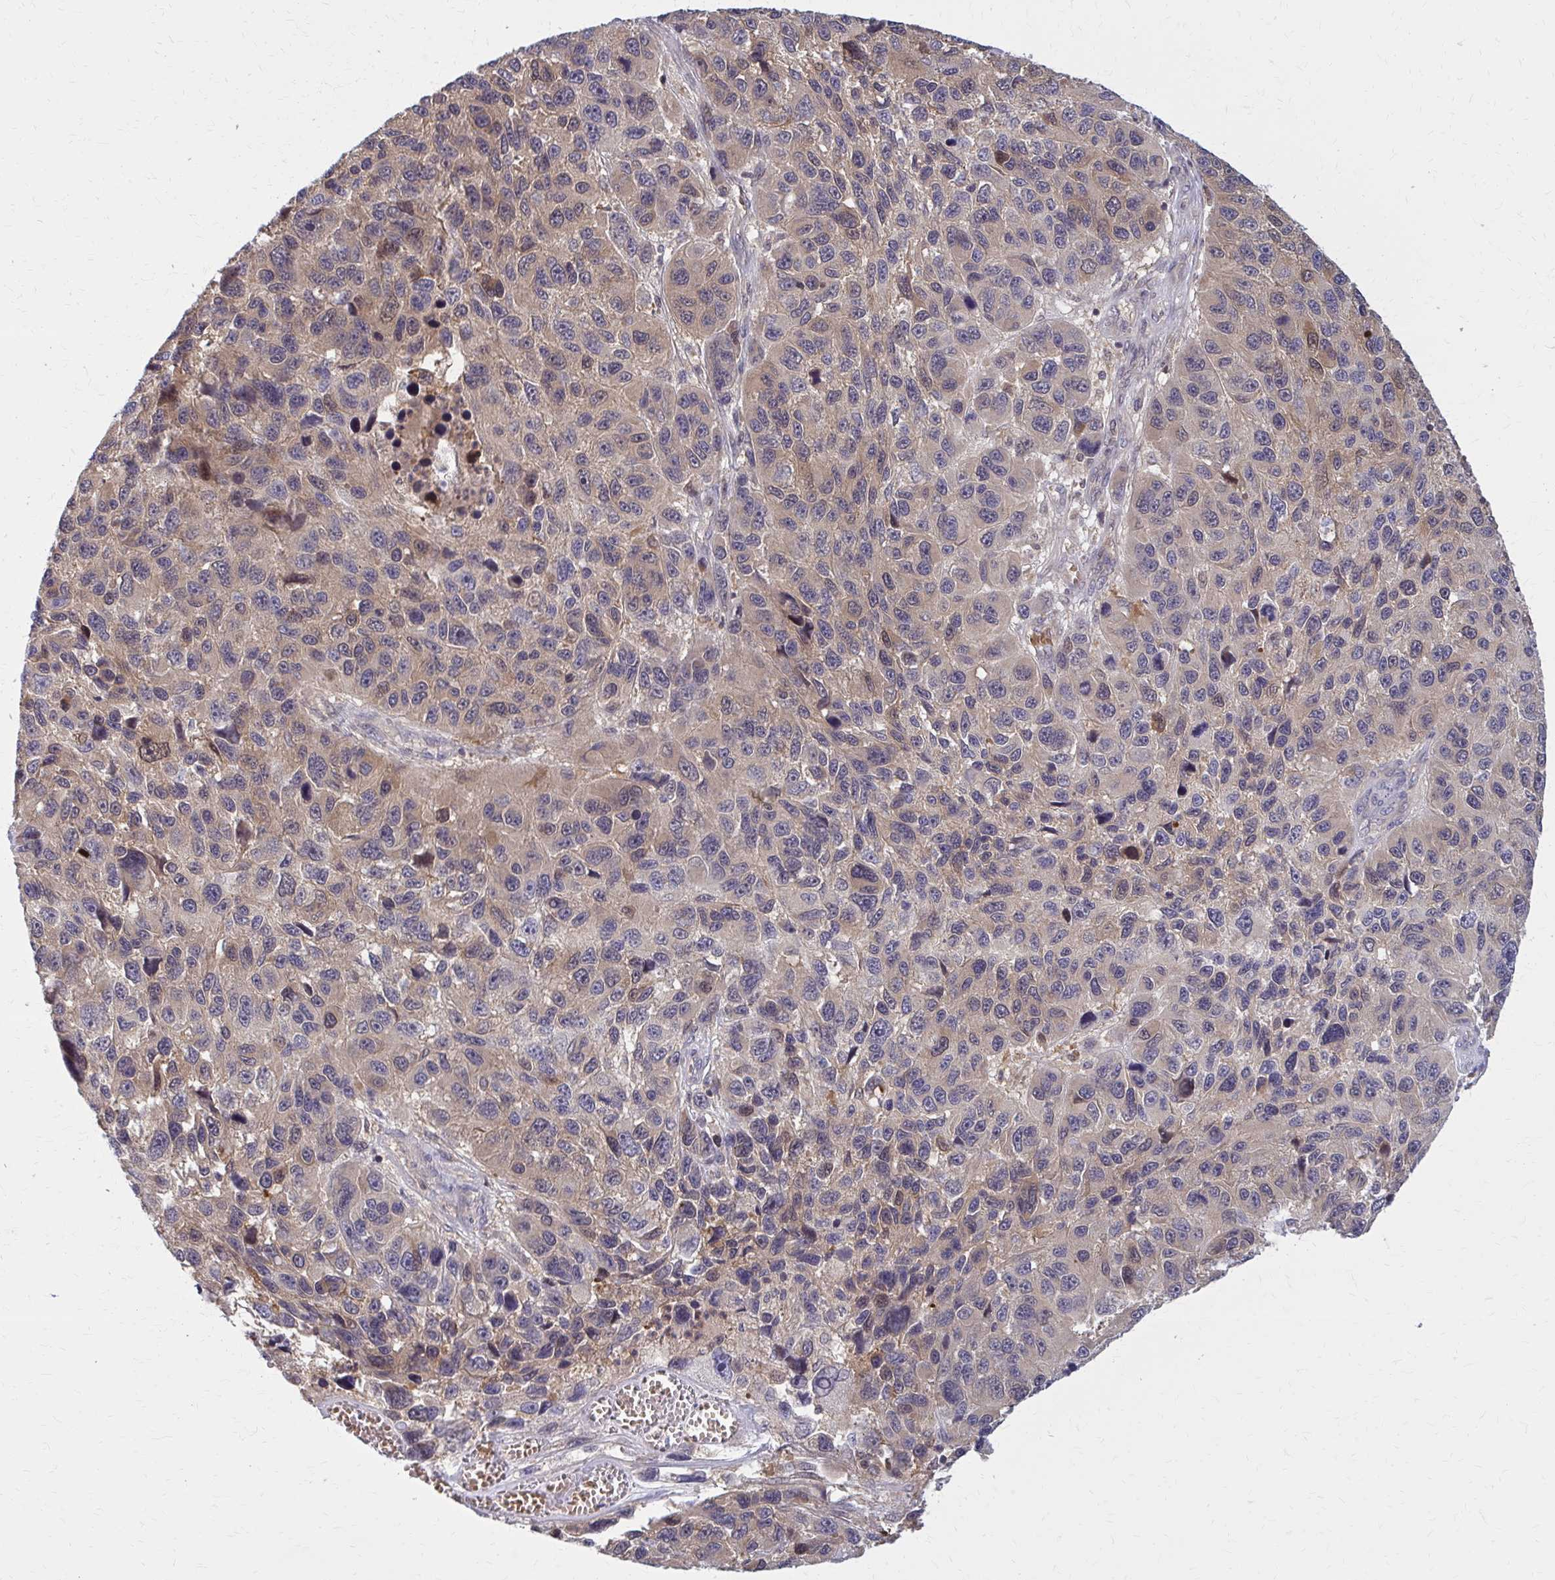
{"staining": {"intensity": "weak", "quantity": "25%-75%", "location": "cytoplasmic/membranous"}, "tissue": "melanoma", "cell_type": "Tumor cells", "image_type": "cancer", "snomed": [{"axis": "morphology", "description": "Malignant melanoma, NOS"}, {"axis": "topography", "description": "Skin"}], "caption": "This is an image of immunohistochemistry (IHC) staining of malignant melanoma, which shows weak staining in the cytoplasmic/membranous of tumor cells.", "gene": "DBI", "patient": {"sex": "male", "age": 53}}